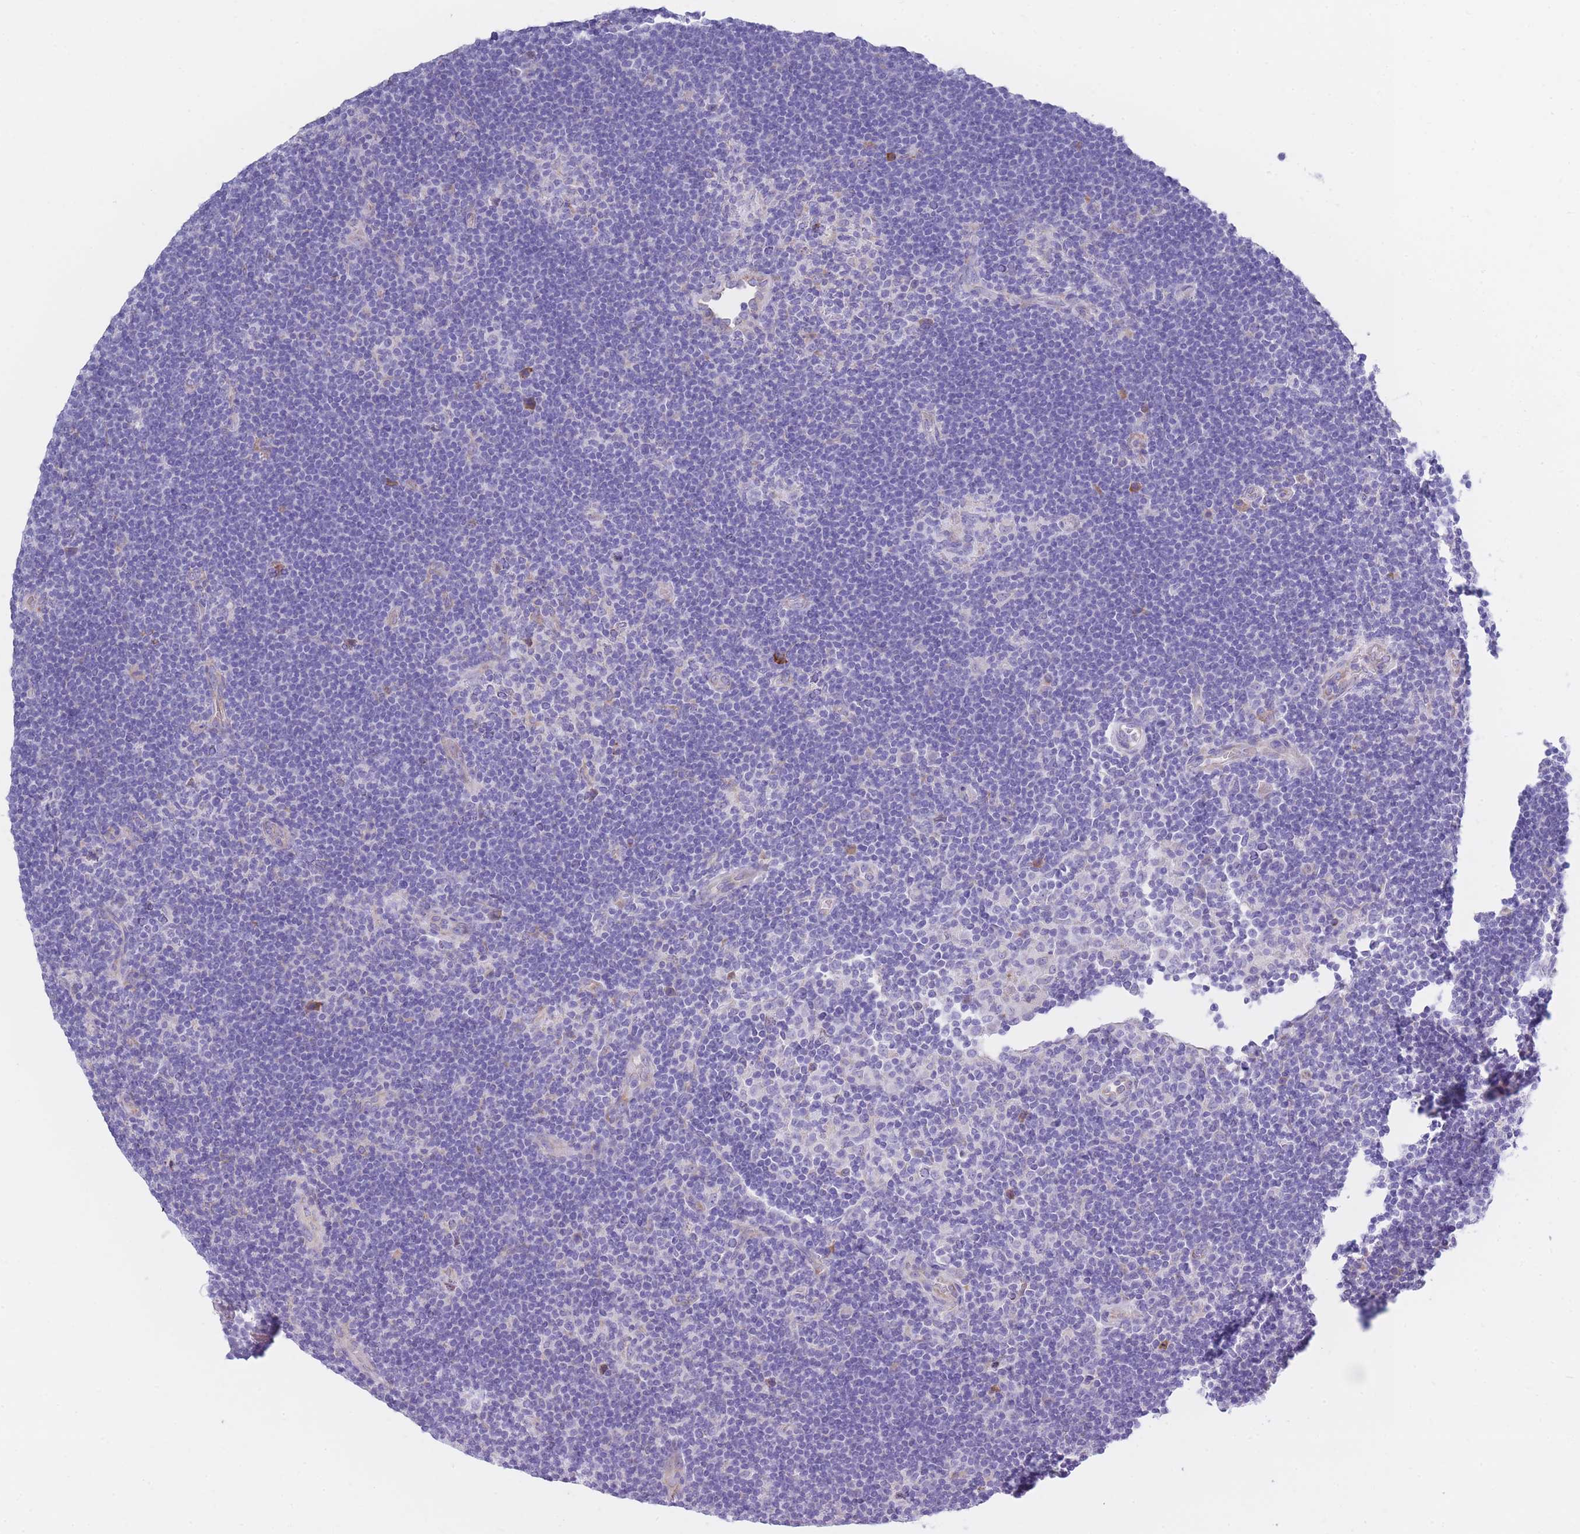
{"staining": {"intensity": "negative", "quantity": "none", "location": "none"}, "tissue": "lymphoma", "cell_type": "Tumor cells", "image_type": "cancer", "snomed": [{"axis": "morphology", "description": "Hodgkin's disease, NOS"}, {"axis": "topography", "description": "Lymph node"}], "caption": "High power microscopy histopathology image of an immunohistochemistry photomicrograph of Hodgkin's disease, revealing no significant expression in tumor cells.", "gene": "XKR8", "patient": {"sex": "female", "age": 57}}